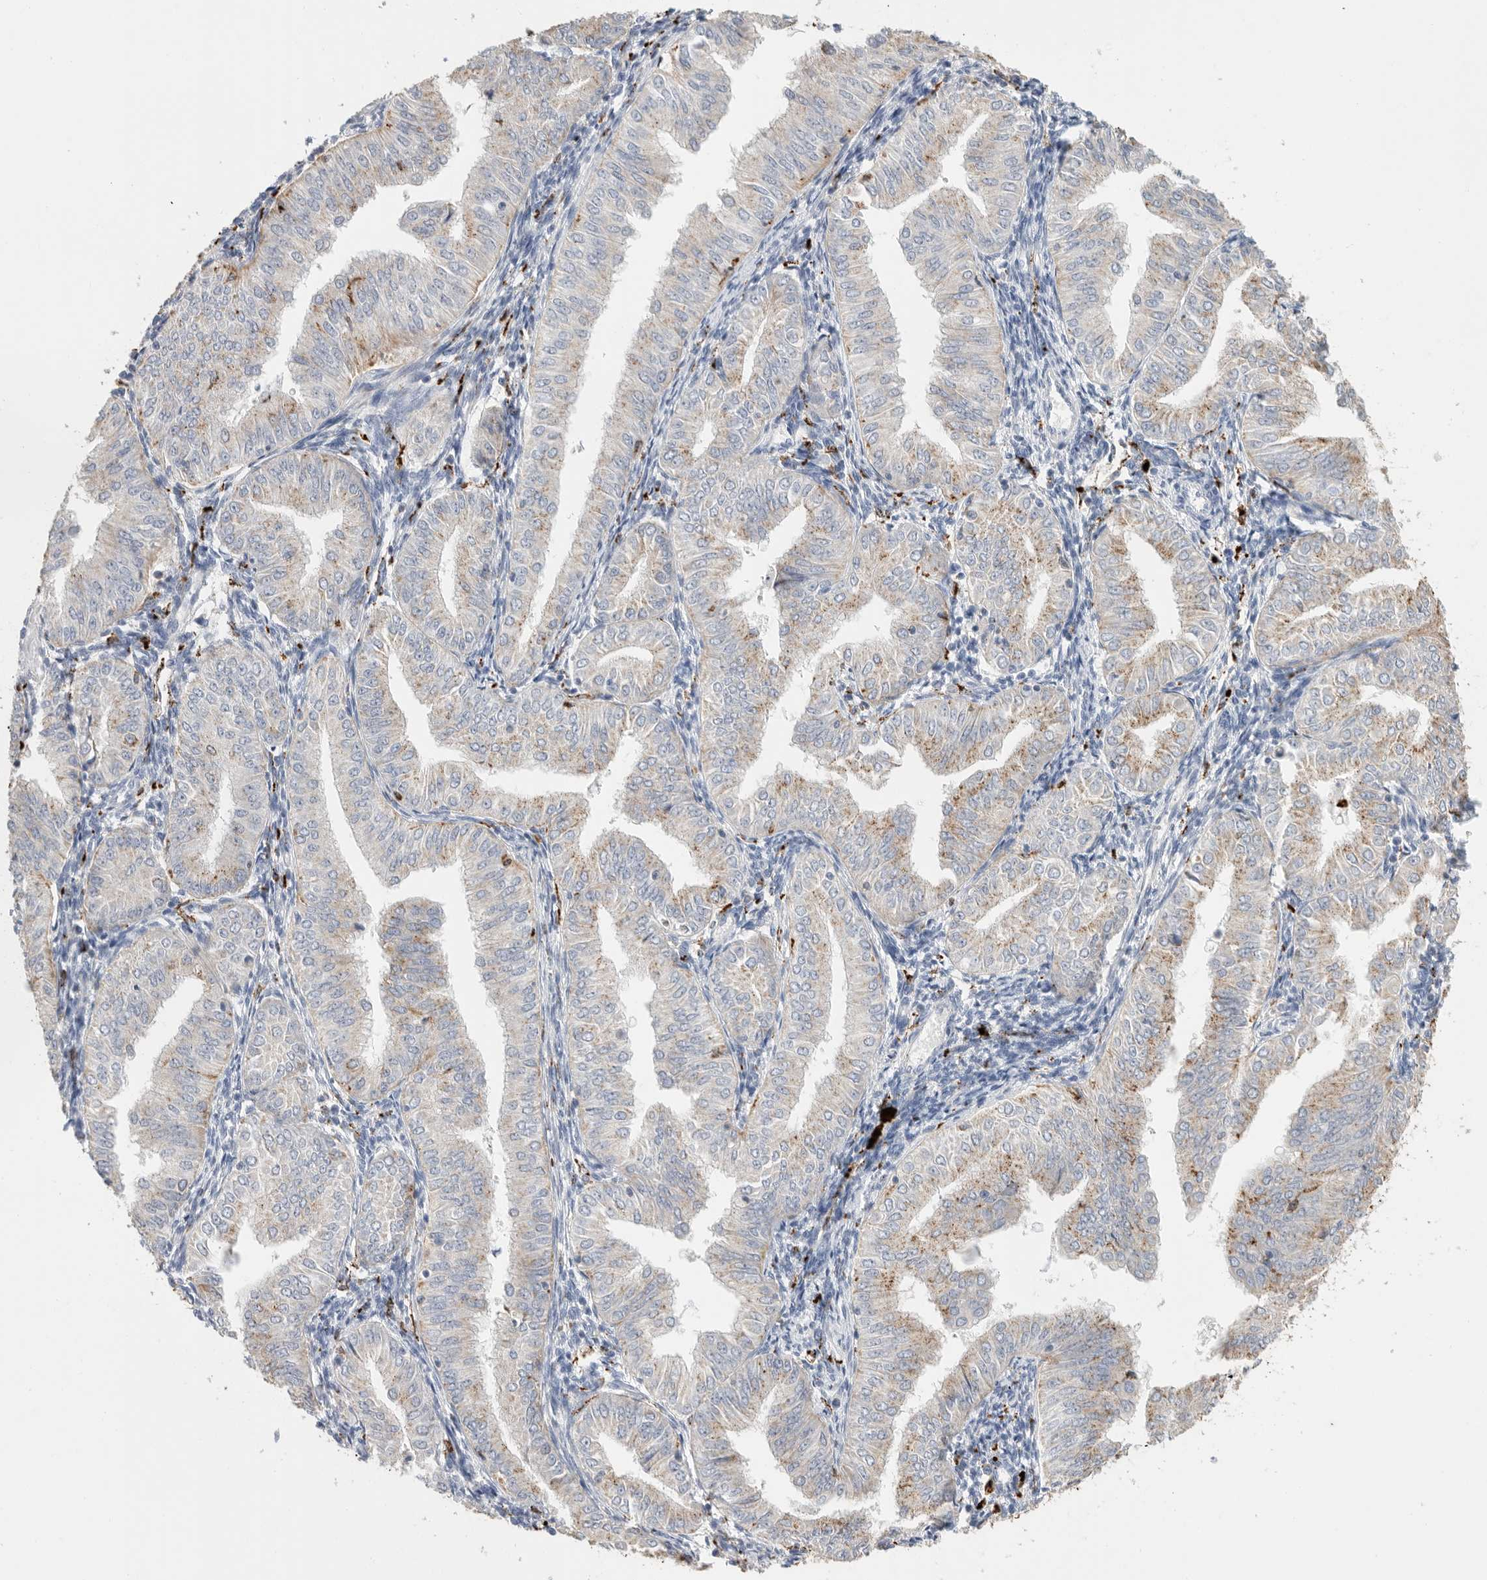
{"staining": {"intensity": "moderate", "quantity": "<25%", "location": "cytoplasmic/membranous"}, "tissue": "endometrial cancer", "cell_type": "Tumor cells", "image_type": "cancer", "snomed": [{"axis": "morphology", "description": "Normal tissue, NOS"}, {"axis": "morphology", "description": "Adenocarcinoma, NOS"}, {"axis": "topography", "description": "Endometrium"}], "caption": "Endometrial cancer stained with a protein marker exhibits moderate staining in tumor cells.", "gene": "GGH", "patient": {"sex": "female", "age": 53}}